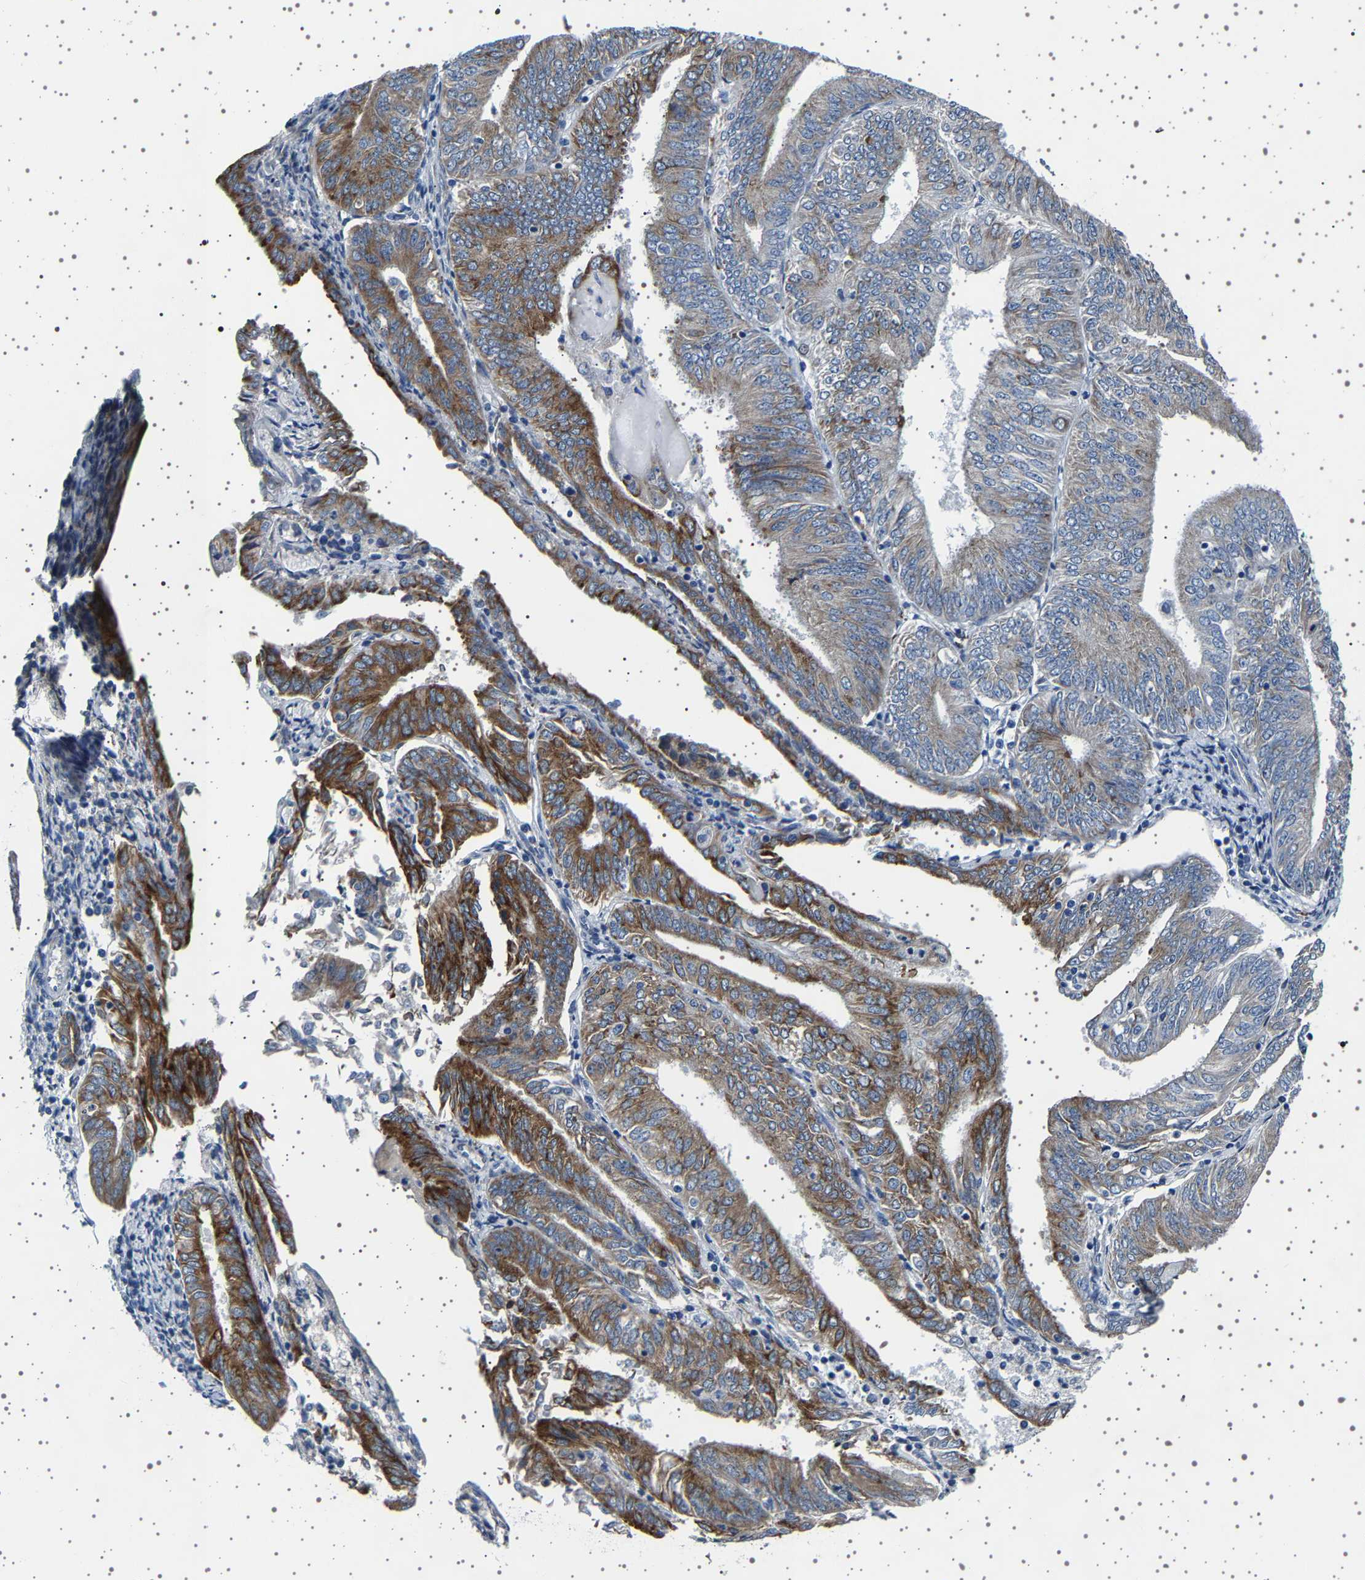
{"staining": {"intensity": "moderate", "quantity": "25%-75%", "location": "cytoplasmic/membranous"}, "tissue": "endometrial cancer", "cell_type": "Tumor cells", "image_type": "cancer", "snomed": [{"axis": "morphology", "description": "Adenocarcinoma, NOS"}, {"axis": "topography", "description": "Endometrium"}], "caption": "DAB (3,3'-diaminobenzidine) immunohistochemical staining of human endometrial cancer reveals moderate cytoplasmic/membranous protein positivity in about 25%-75% of tumor cells.", "gene": "FTCD", "patient": {"sex": "female", "age": 58}}